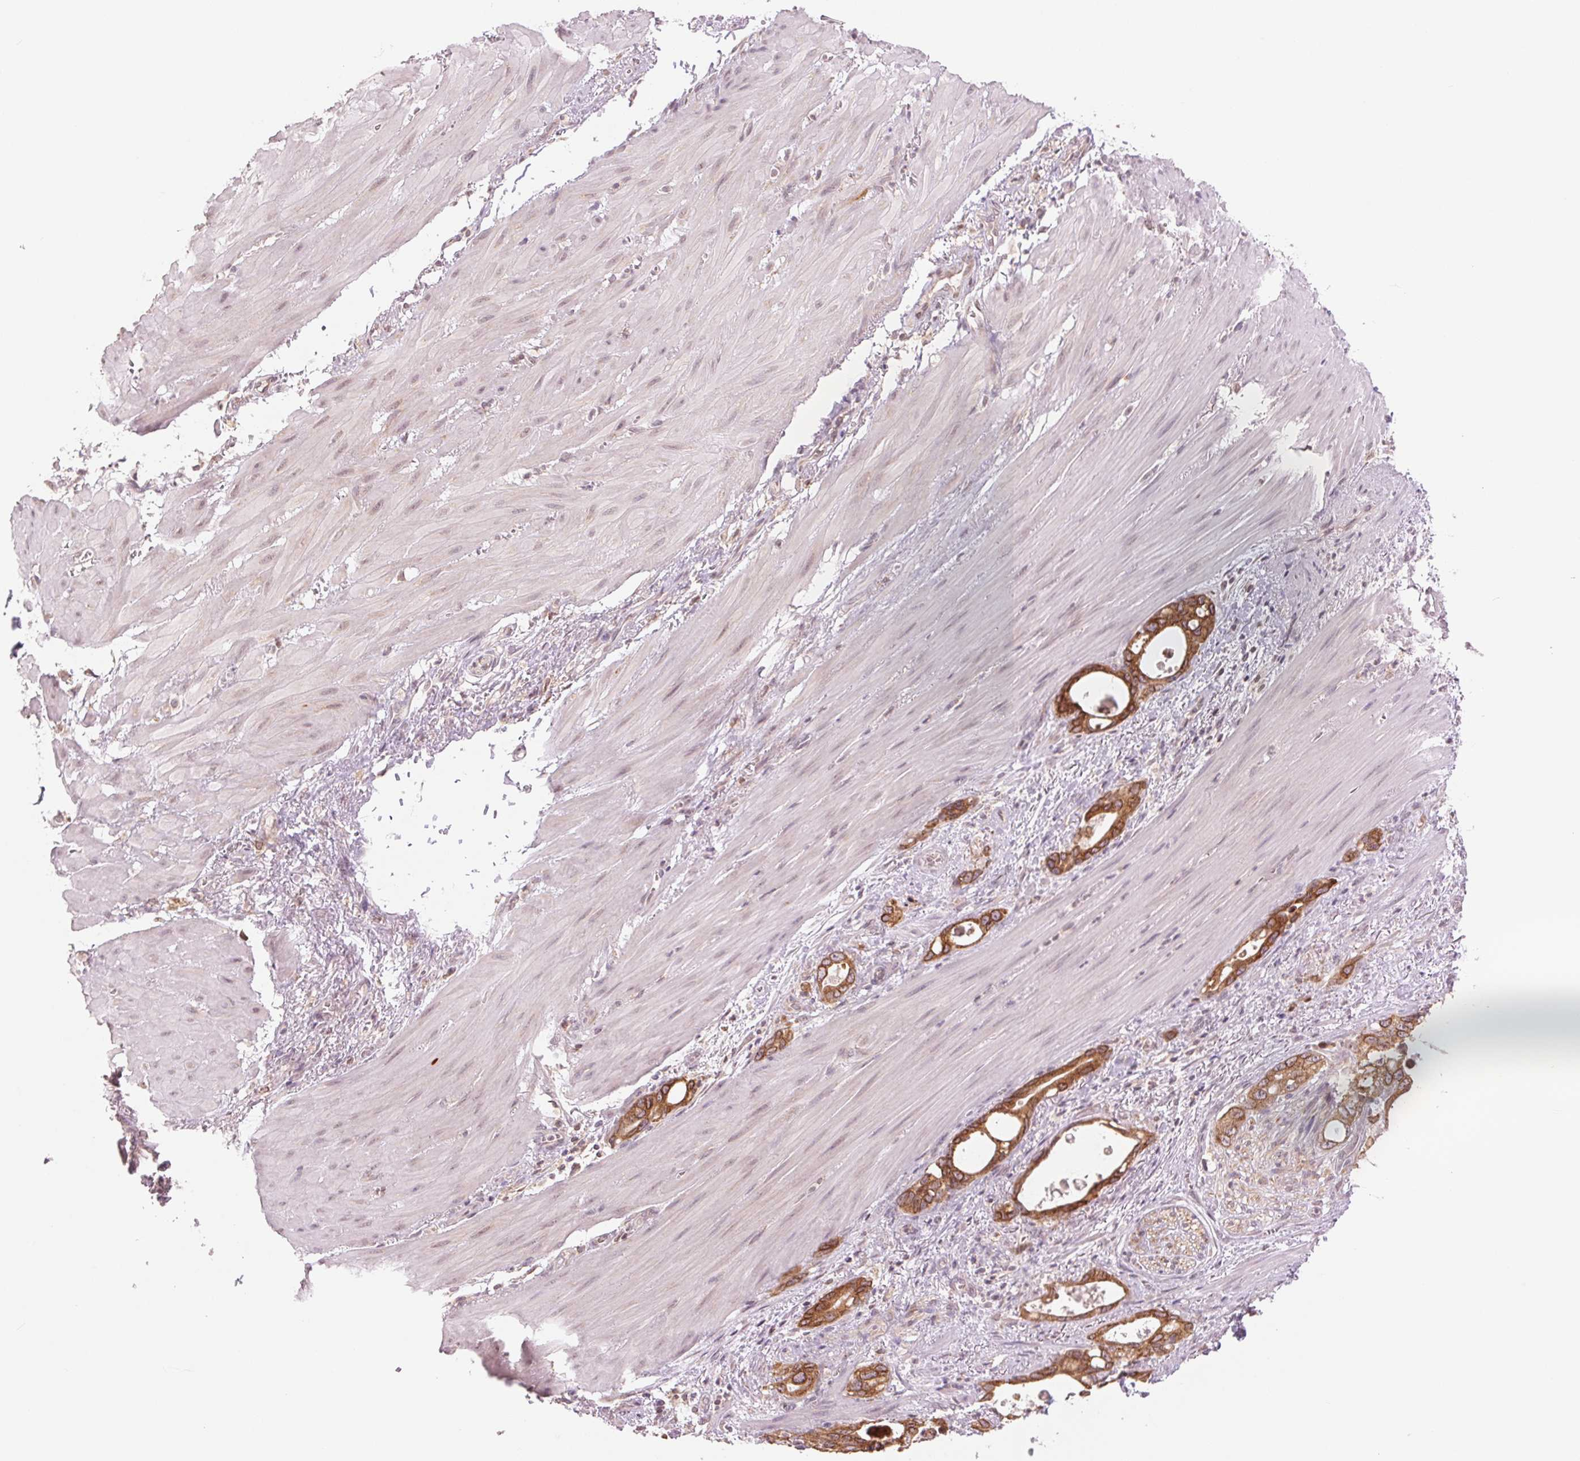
{"staining": {"intensity": "strong", "quantity": ">75%", "location": "cytoplasmic/membranous"}, "tissue": "stomach cancer", "cell_type": "Tumor cells", "image_type": "cancer", "snomed": [{"axis": "morphology", "description": "Normal tissue, NOS"}, {"axis": "morphology", "description": "Adenocarcinoma, NOS"}, {"axis": "topography", "description": "Esophagus"}, {"axis": "topography", "description": "Stomach, upper"}], "caption": "Immunohistochemical staining of stomach cancer (adenocarcinoma) displays high levels of strong cytoplasmic/membranous staining in about >75% of tumor cells.", "gene": "TECR", "patient": {"sex": "male", "age": 74}}